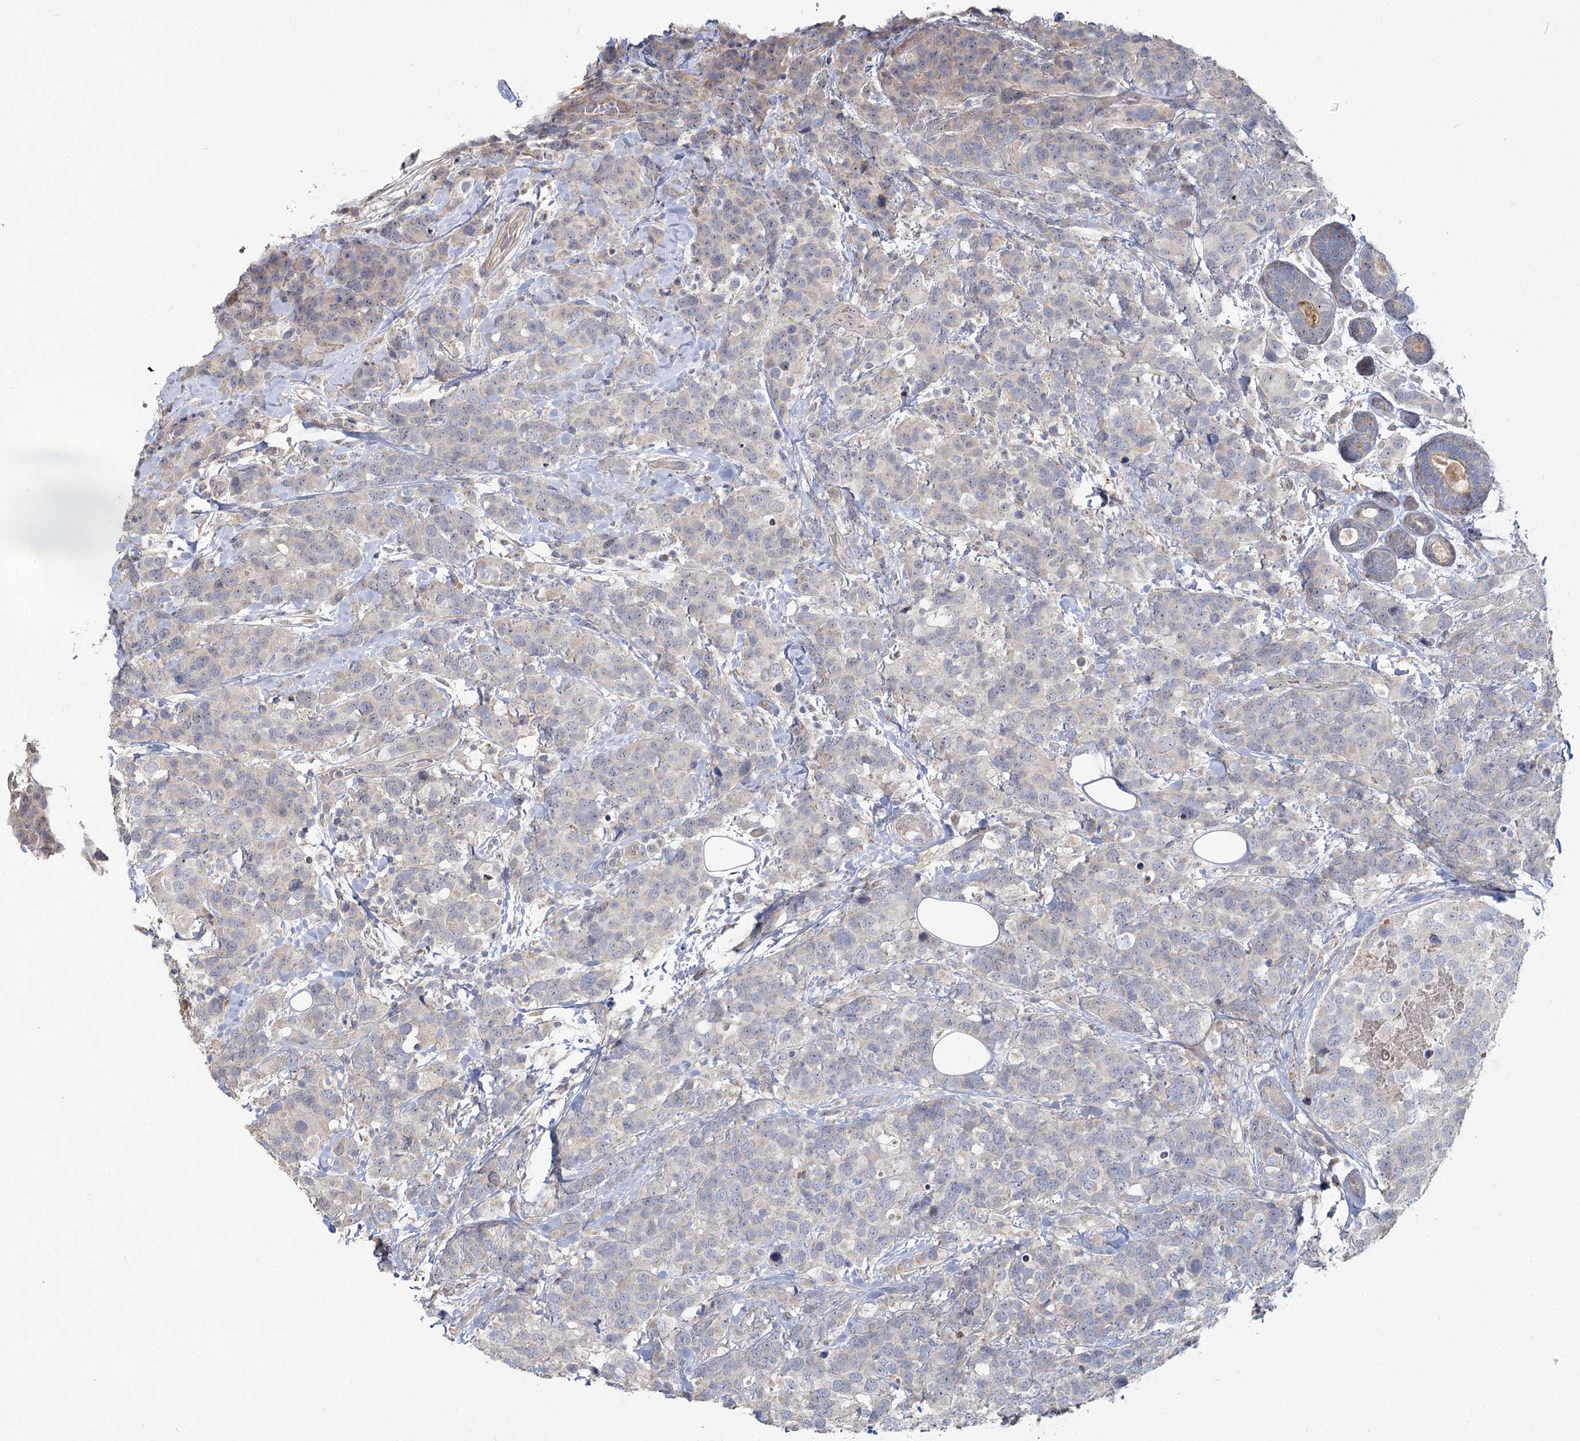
{"staining": {"intensity": "negative", "quantity": "none", "location": "none"}, "tissue": "breast cancer", "cell_type": "Tumor cells", "image_type": "cancer", "snomed": [{"axis": "morphology", "description": "Lobular carcinoma"}, {"axis": "topography", "description": "Breast"}], "caption": "Tumor cells are negative for brown protein staining in lobular carcinoma (breast).", "gene": "ANGPTL5", "patient": {"sex": "female", "age": 59}}